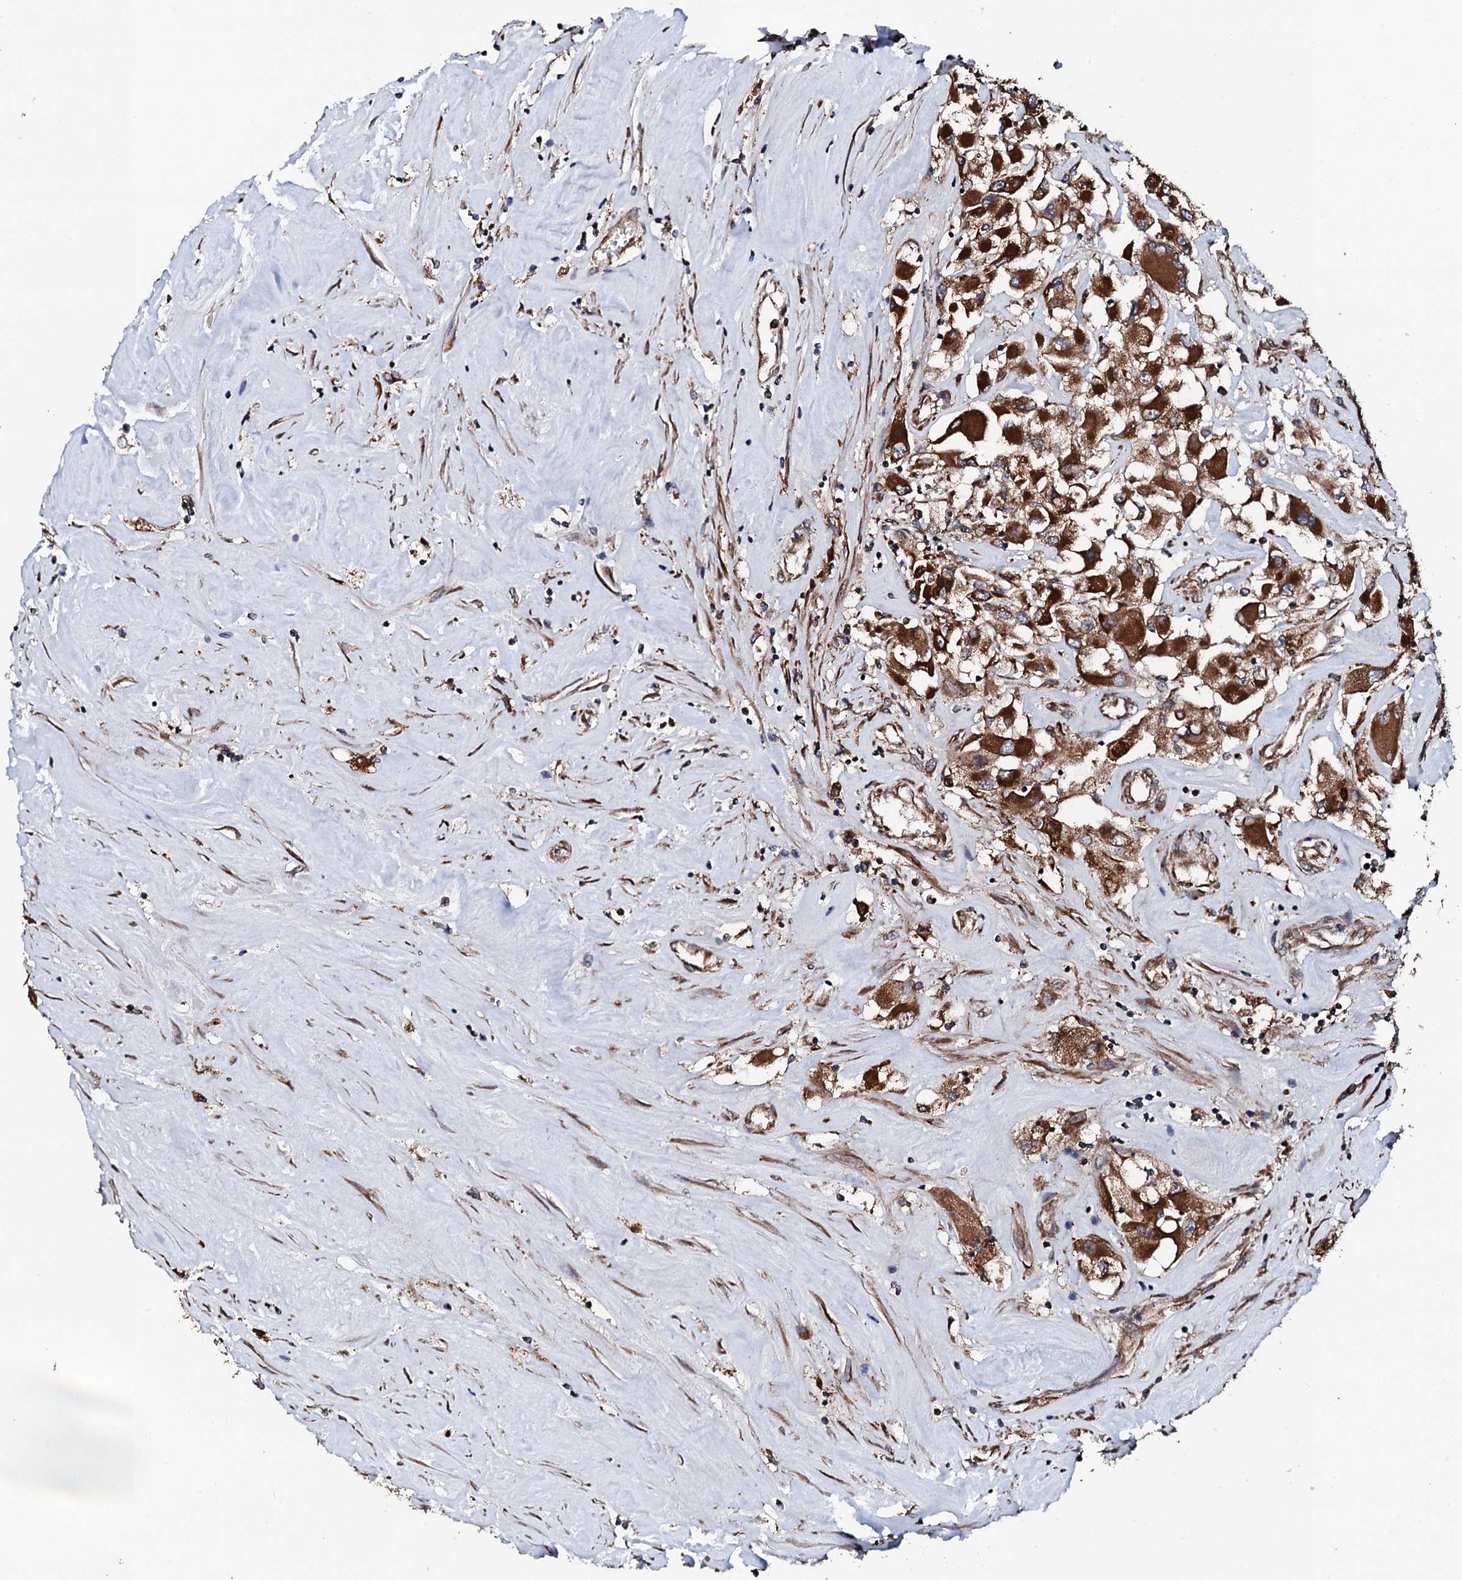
{"staining": {"intensity": "strong", "quantity": ">75%", "location": "cytoplasmic/membranous"}, "tissue": "renal cancer", "cell_type": "Tumor cells", "image_type": "cancer", "snomed": [{"axis": "morphology", "description": "Adenocarcinoma, NOS"}, {"axis": "topography", "description": "Kidney"}], "caption": "Renal cancer (adenocarcinoma) tissue demonstrates strong cytoplasmic/membranous positivity in approximately >75% of tumor cells (DAB (3,3'-diaminobenzidine) IHC, brown staining for protein, blue staining for nuclei).", "gene": "CKAP5", "patient": {"sex": "female", "age": 52}}